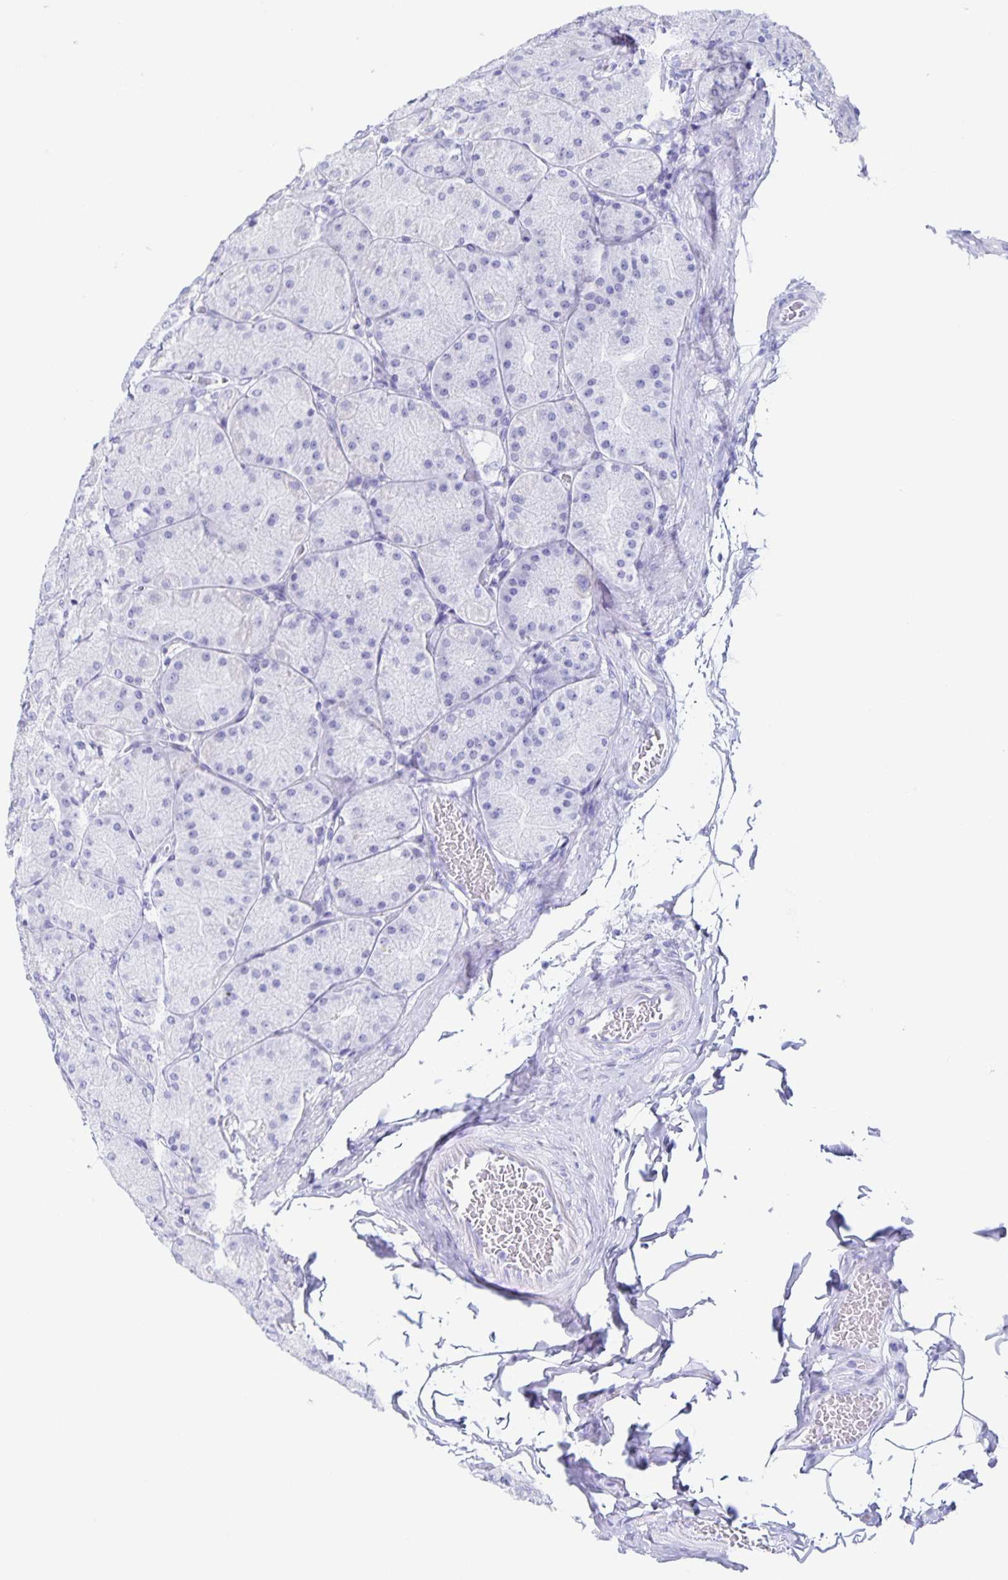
{"staining": {"intensity": "negative", "quantity": "none", "location": "none"}, "tissue": "stomach", "cell_type": "Glandular cells", "image_type": "normal", "snomed": [{"axis": "morphology", "description": "Normal tissue, NOS"}, {"axis": "topography", "description": "Stomach, upper"}], "caption": "DAB immunohistochemical staining of normal stomach exhibits no significant expression in glandular cells.", "gene": "RPL36A", "patient": {"sex": "female", "age": 56}}